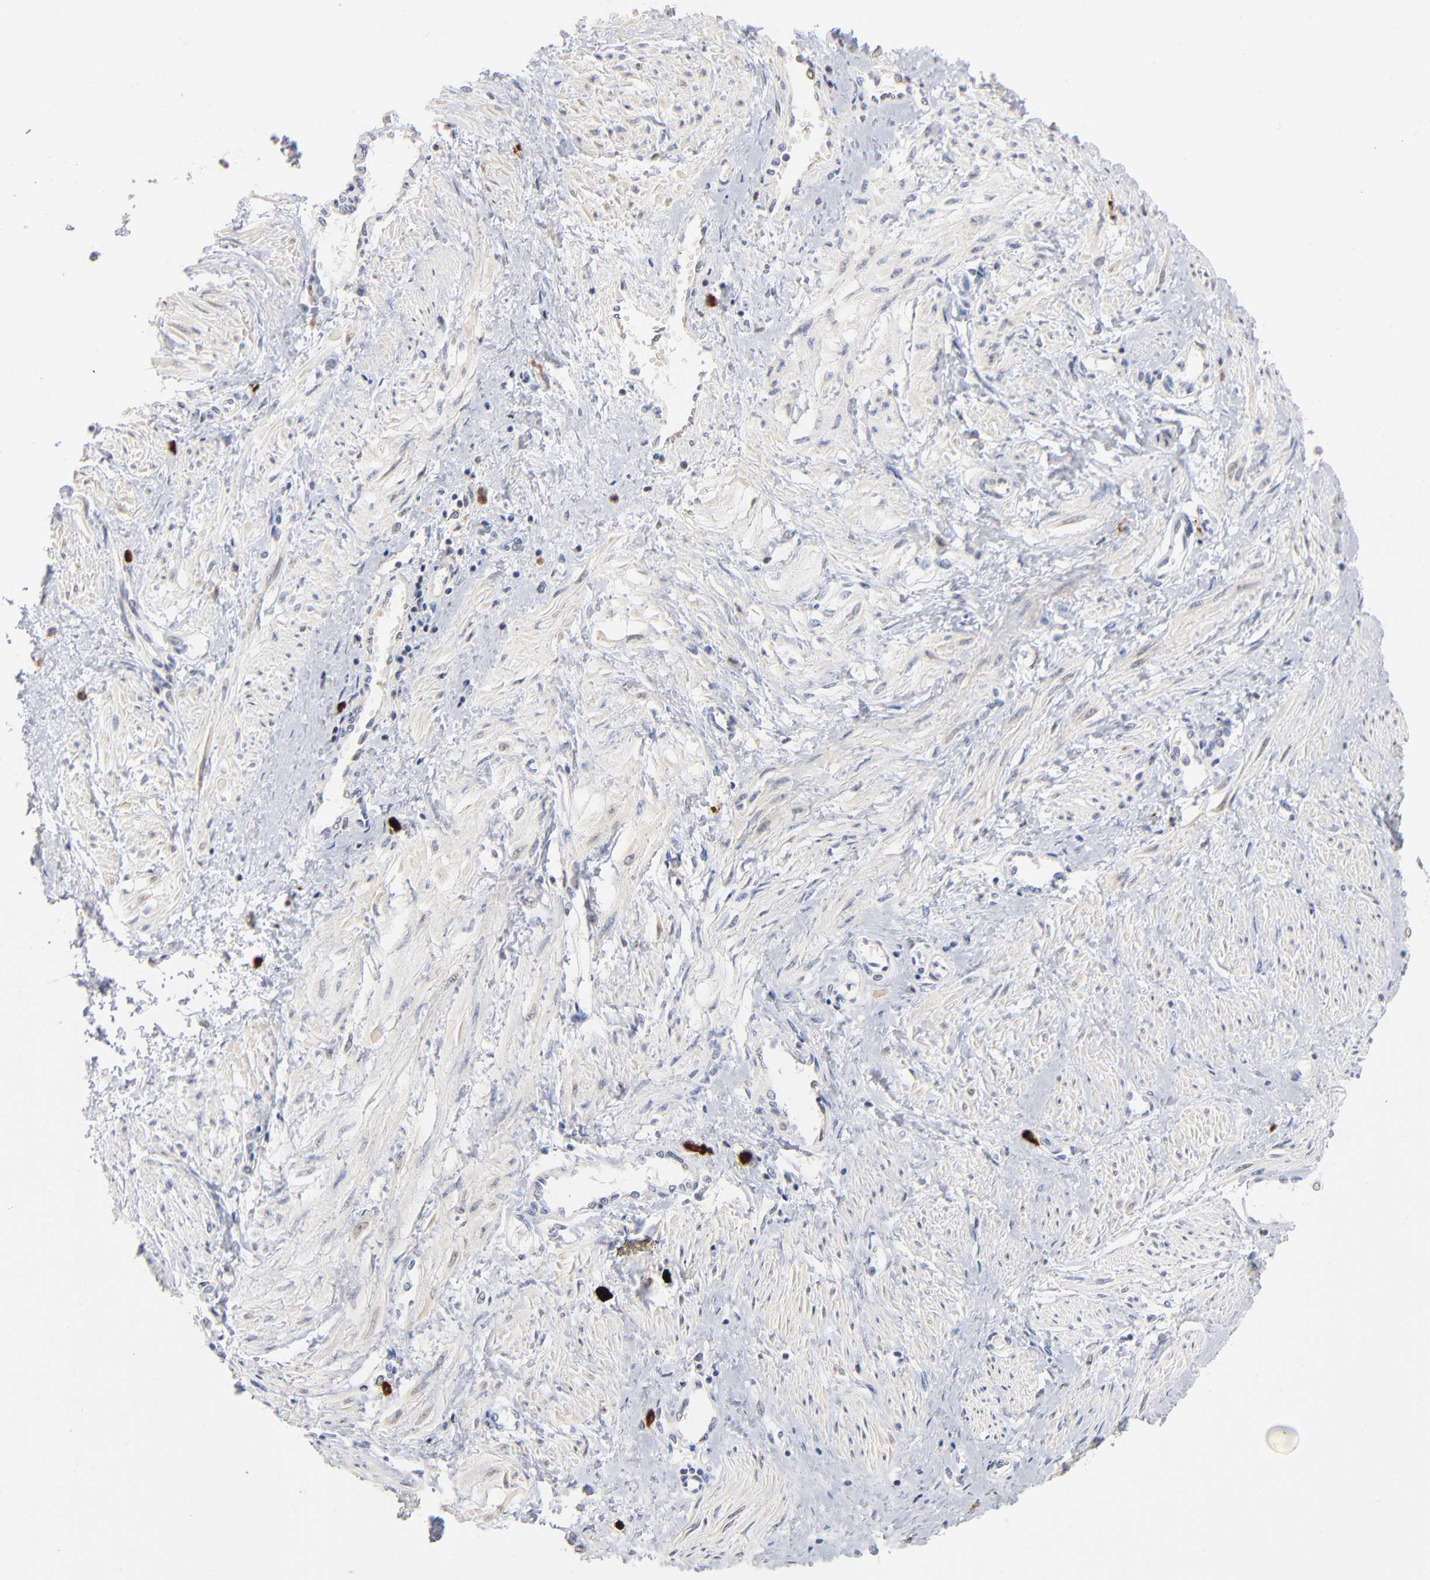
{"staining": {"intensity": "negative", "quantity": "none", "location": "none"}, "tissue": "smooth muscle", "cell_type": "Smooth muscle cells", "image_type": "normal", "snomed": [{"axis": "morphology", "description": "Normal tissue, NOS"}, {"axis": "topography", "description": "Smooth muscle"}, {"axis": "topography", "description": "Uterus"}], "caption": "High magnification brightfield microscopy of unremarkable smooth muscle stained with DAB (3,3'-diaminobenzidine) (brown) and counterstained with hematoxylin (blue): smooth muscle cells show no significant staining. (Immunohistochemistry (ihc), brightfield microscopy, high magnification).", "gene": "F12", "patient": {"sex": "female", "age": 39}}